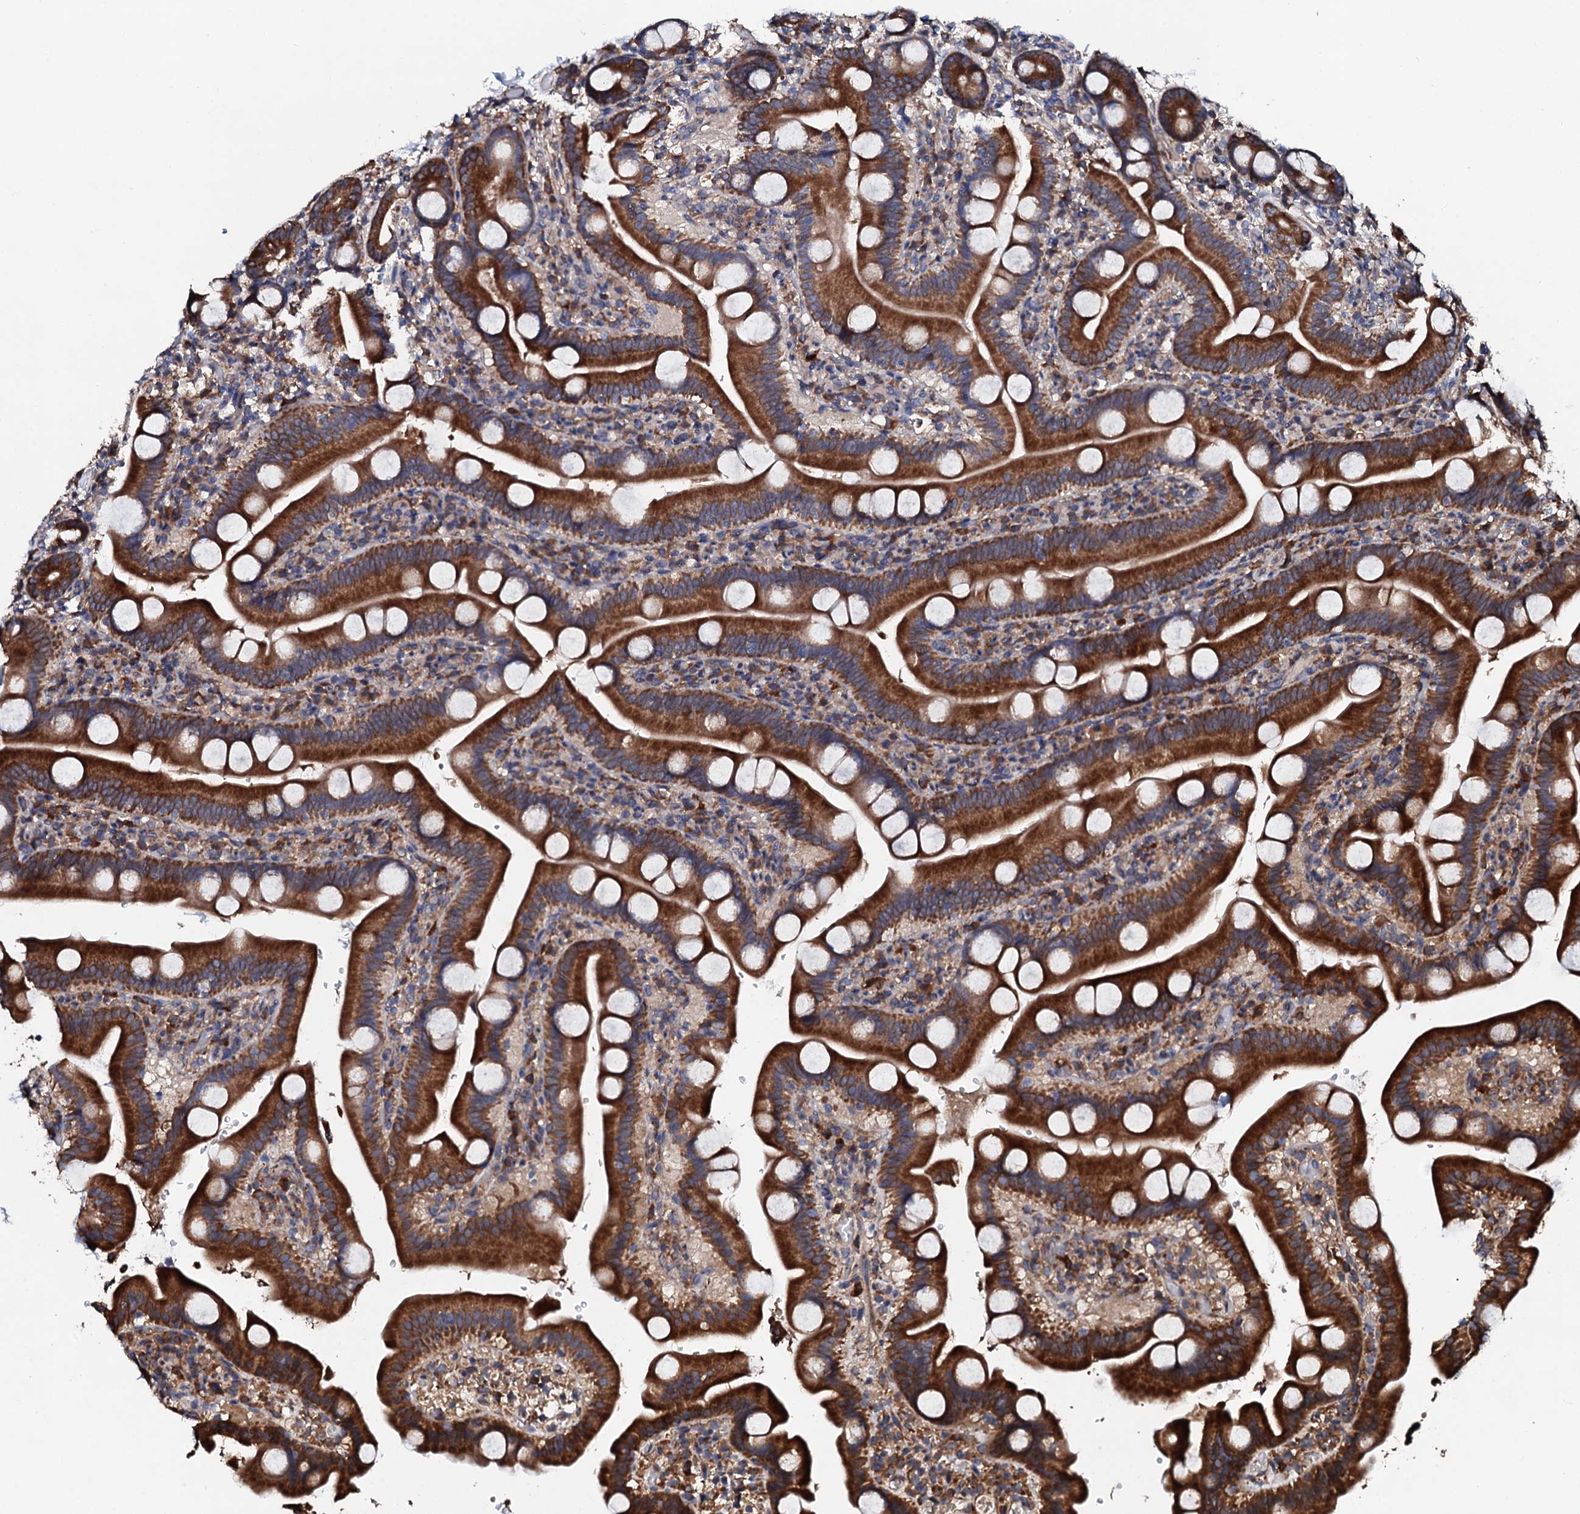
{"staining": {"intensity": "strong", "quantity": ">75%", "location": "cytoplasmic/membranous"}, "tissue": "duodenum", "cell_type": "Glandular cells", "image_type": "normal", "snomed": [{"axis": "morphology", "description": "Normal tissue, NOS"}, {"axis": "topography", "description": "Duodenum"}], "caption": "This photomicrograph displays unremarkable duodenum stained with IHC to label a protein in brown. The cytoplasmic/membranous of glandular cells show strong positivity for the protein. Nuclei are counter-stained blue.", "gene": "CKAP5", "patient": {"sex": "male", "age": 55}}